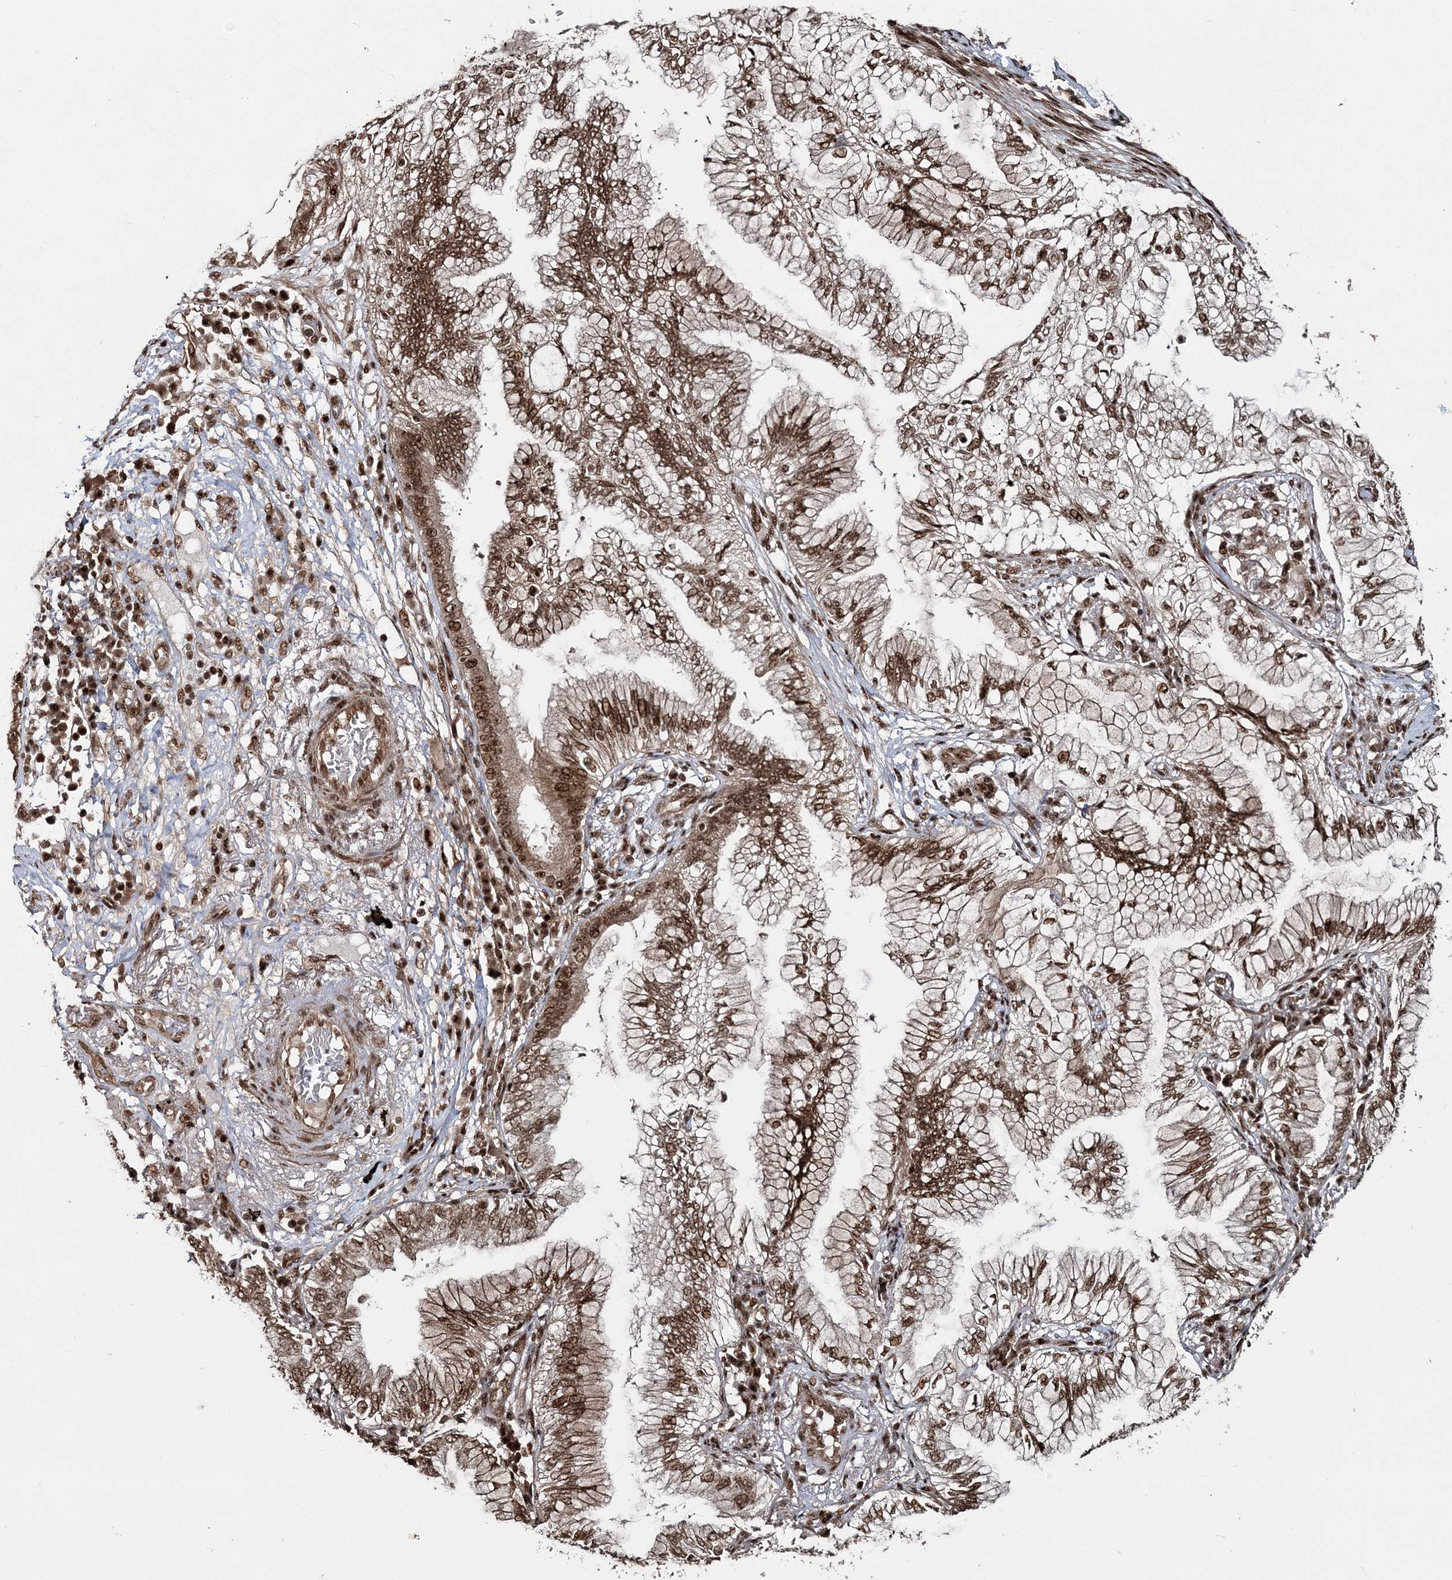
{"staining": {"intensity": "strong", "quantity": ">75%", "location": "nuclear"}, "tissue": "lung cancer", "cell_type": "Tumor cells", "image_type": "cancer", "snomed": [{"axis": "morphology", "description": "Normal tissue, NOS"}, {"axis": "morphology", "description": "Adenocarcinoma, NOS"}, {"axis": "topography", "description": "Bronchus"}, {"axis": "topography", "description": "Lung"}], "caption": "A high-resolution photomicrograph shows IHC staining of lung cancer, which exhibits strong nuclear expression in about >75% of tumor cells.", "gene": "EXOSC8", "patient": {"sex": "female", "age": 70}}